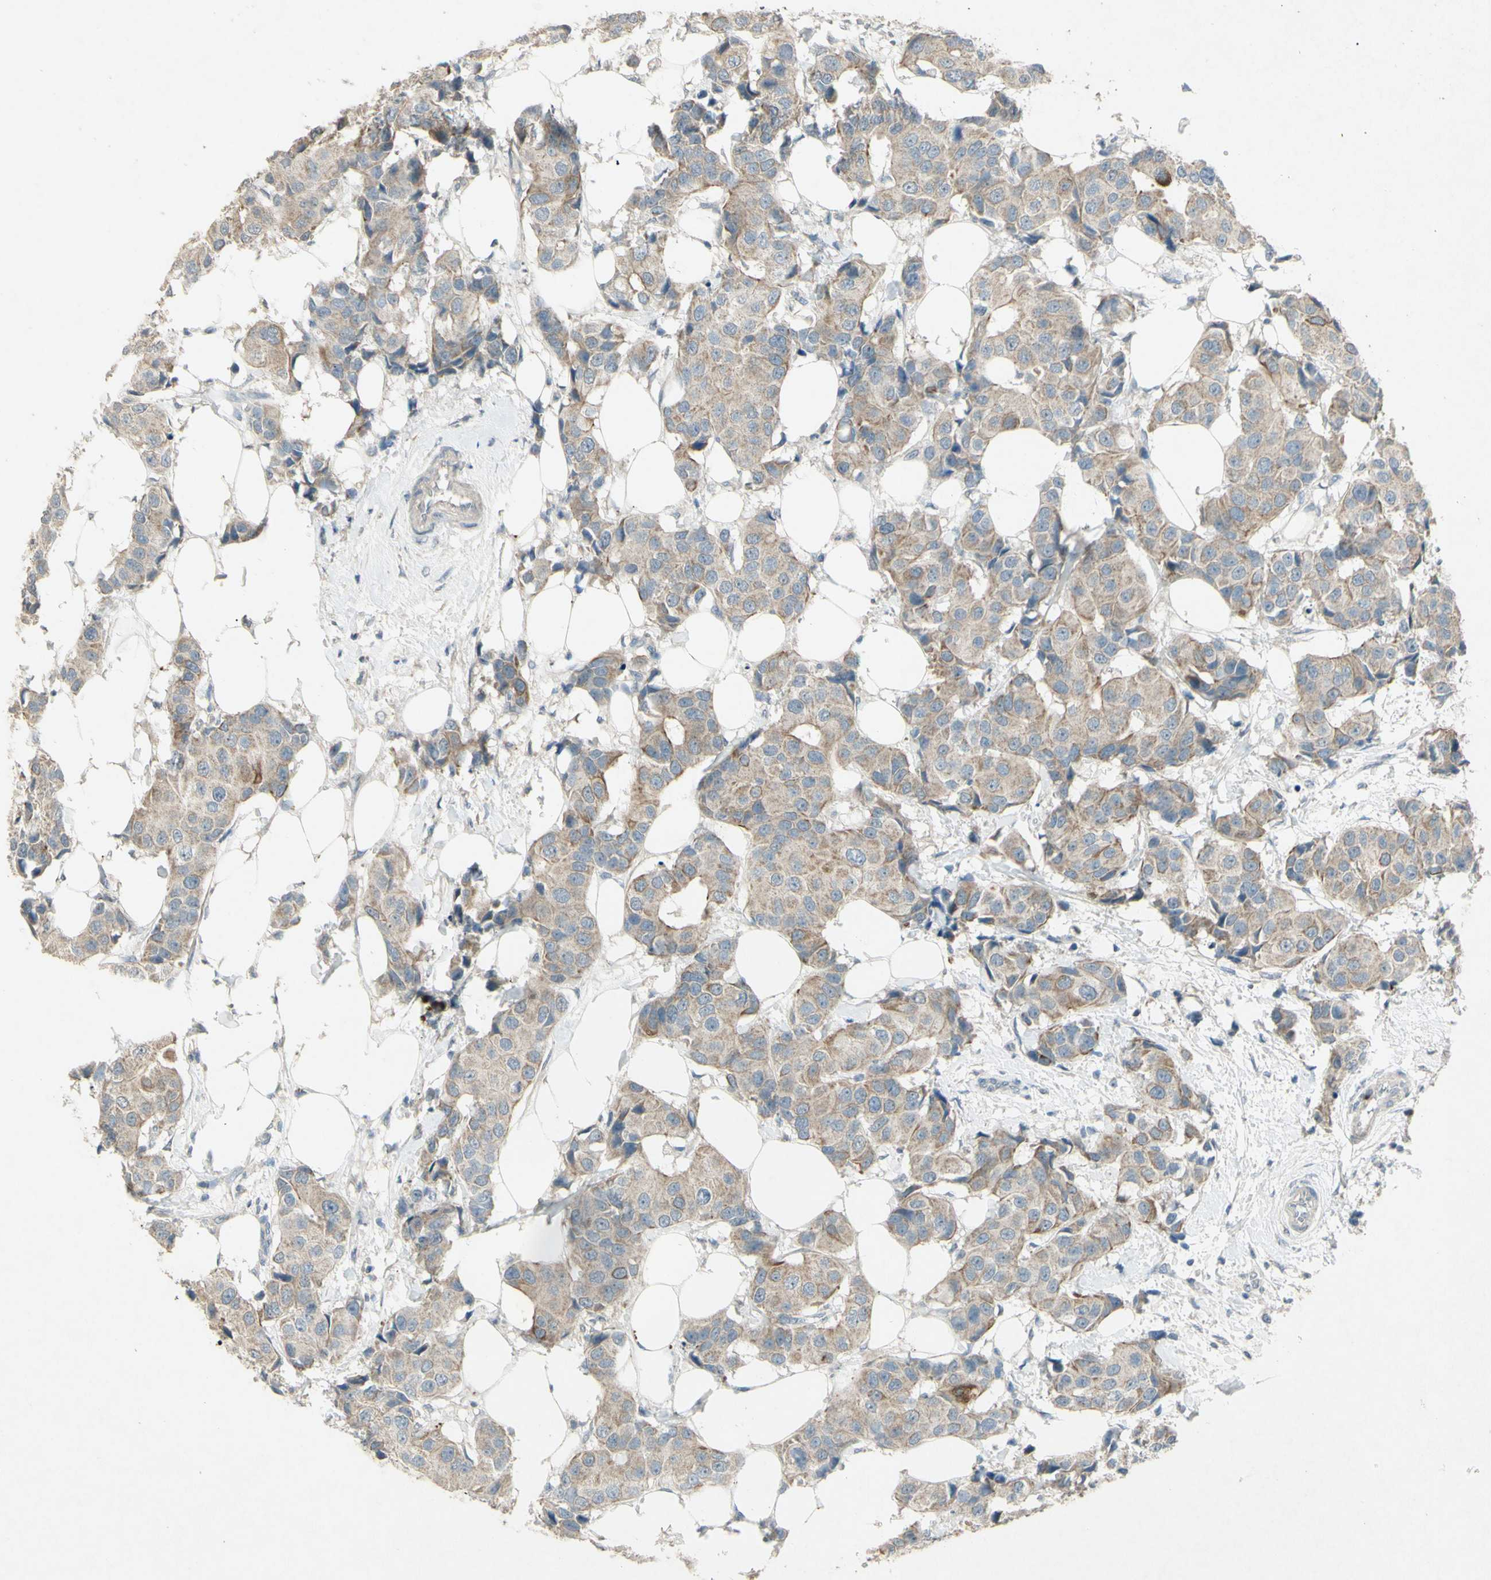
{"staining": {"intensity": "weak", "quantity": ">75%", "location": "cytoplasmic/membranous"}, "tissue": "breast cancer", "cell_type": "Tumor cells", "image_type": "cancer", "snomed": [{"axis": "morphology", "description": "Normal tissue, NOS"}, {"axis": "morphology", "description": "Duct carcinoma"}, {"axis": "topography", "description": "Breast"}], "caption": "Breast cancer tissue demonstrates weak cytoplasmic/membranous positivity in approximately >75% of tumor cells", "gene": "TIMM21", "patient": {"sex": "female", "age": 39}}